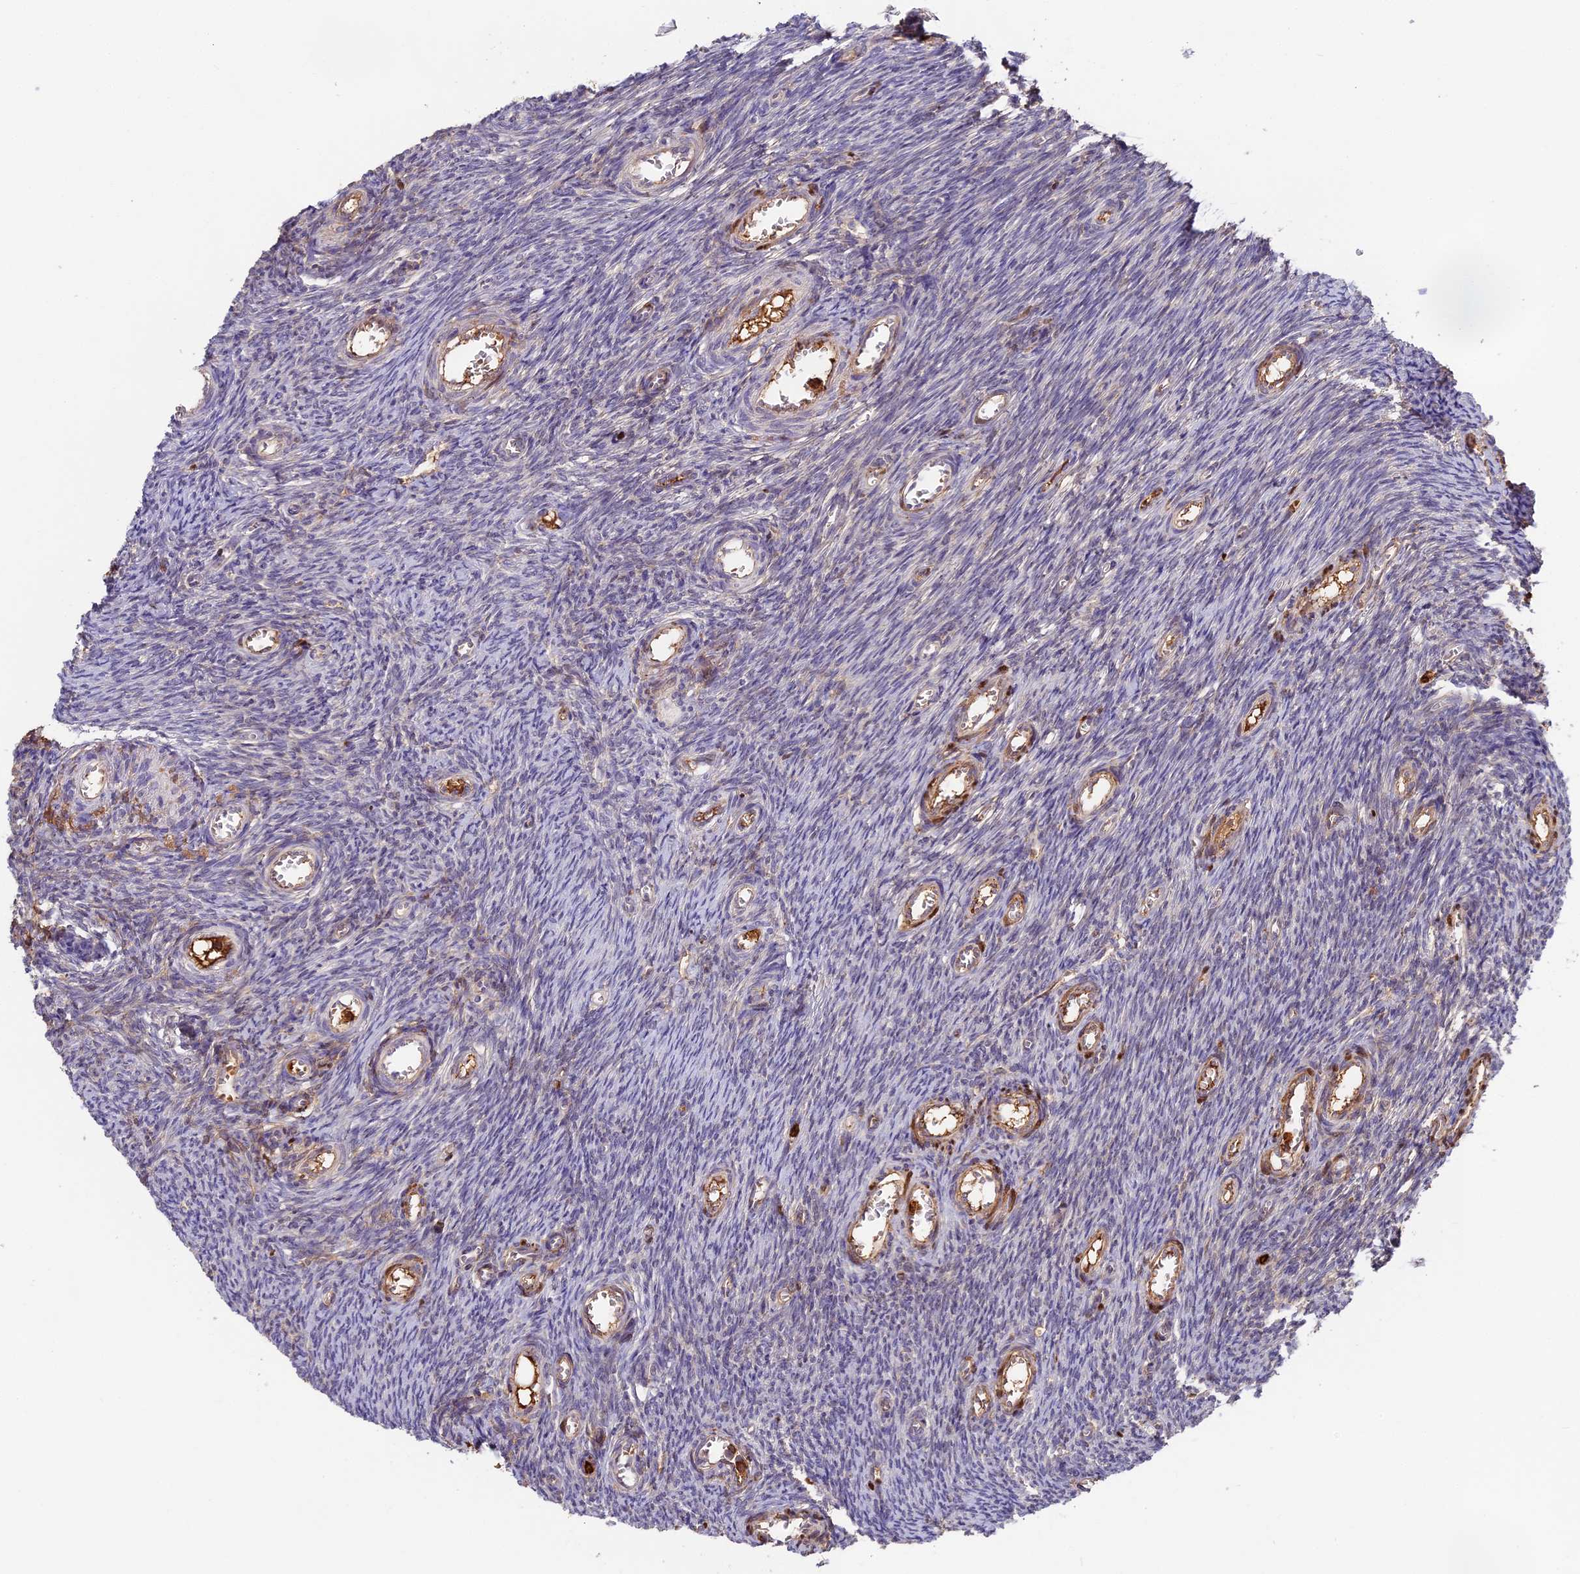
{"staining": {"intensity": "negative", "quantity": "none", "location": "none"}, "tissue": "ovary", "cell_type": "Ovarian stroma cells", "image_type": "normal", "snomed": [{"axis": "morphology", "description": "Normal tissue, NOS"}, {"axis": "topography", "description": "Ovary"}], "caption": "This is an immunohistochemistry (IHC) photomicrograph of normal ovary. There is no staining in ovarian stroma cells.", "gene": "ADGRD1", "patient": {"sex": "female", "age": 44}}